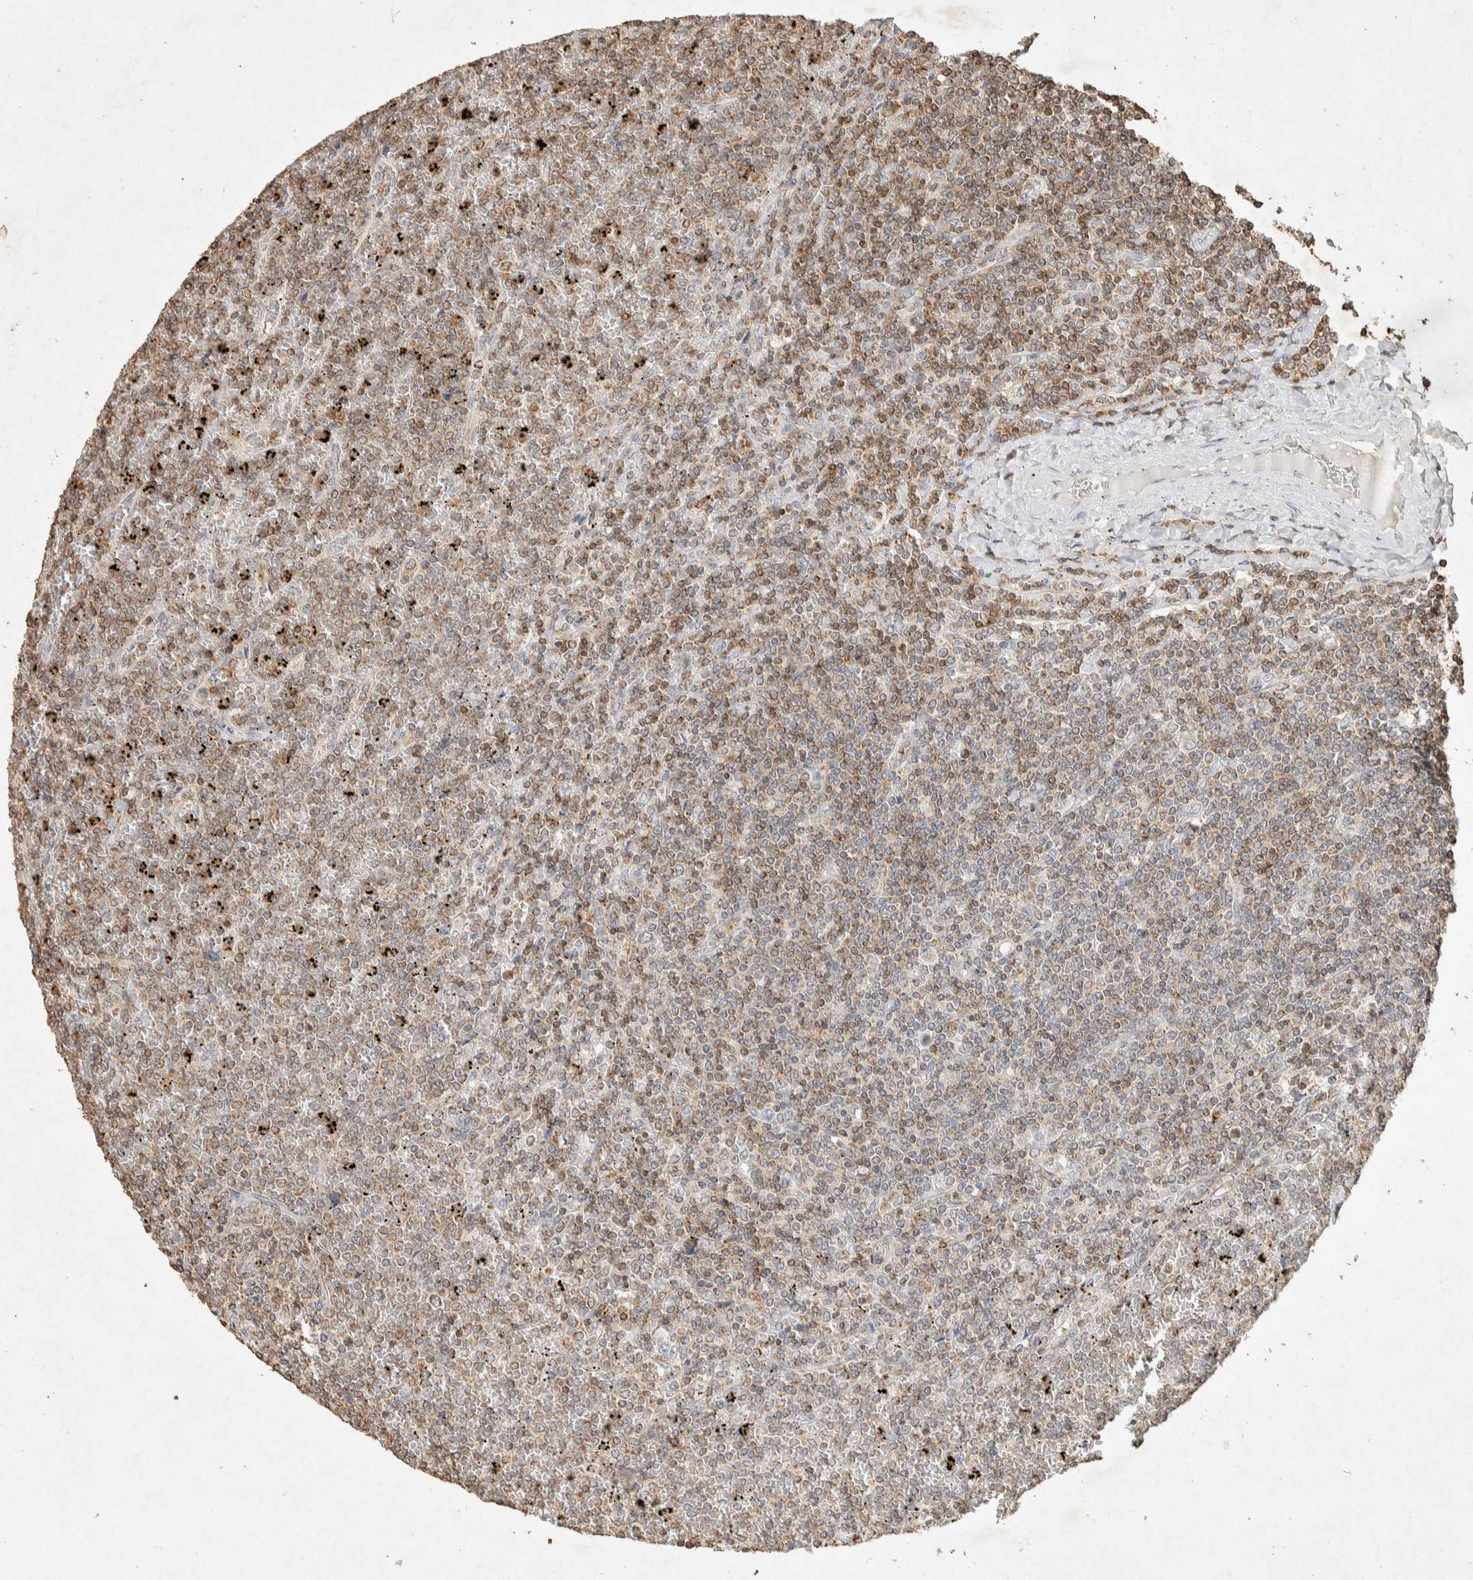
{"staining": {"intensity": "weak", "quantity": "25%-75%", "location": "cytoplasmic/membranous"}, "tissue": "lymphoma", "cell_type": "Tumor cells", "image_type": "cancer", "snomed": [{"axis": "morphology", "description": "Malignant lymphoma, non-Hodgkin's type, Low grade"}, {"axis": "topography", "description": "Spleen"}], "caption": "Low-grade malignant lymphoma, non-Hodgkin's type stained with a protein marker displays weak staining in tumor cells.", "gene": "RAC2", "patient": {"sex": "female", "age": 19}}